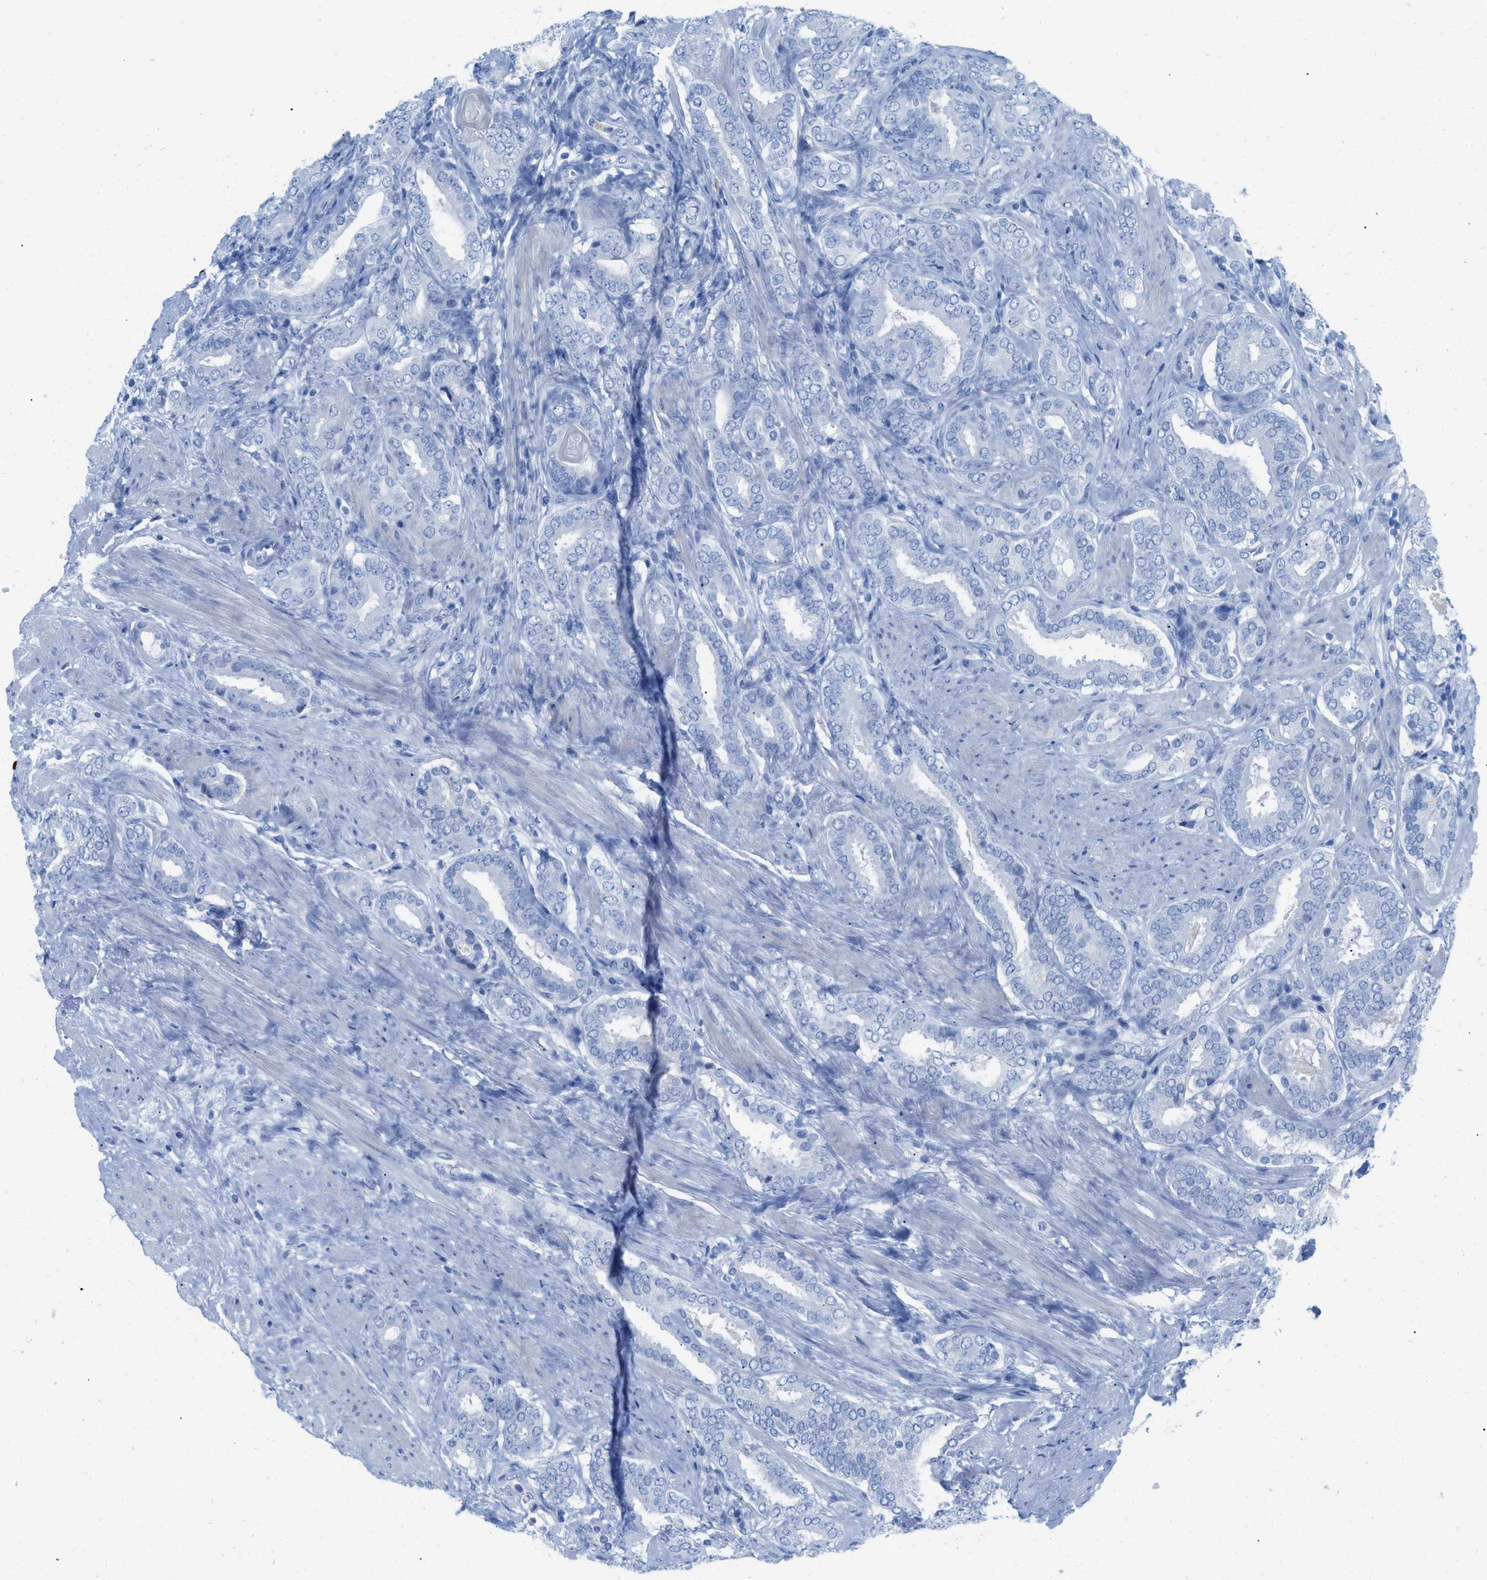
{"staining": {"intensity": "negative", "quantity": "none", "location": "none"}, "tissue": "prostate cancer", "cell_type": "Tumor cells", "image_type": "cancer", "snomed": [{"axis": "morphology", "description": "Adenocarcinoma, Low grade"}, {"axis": "topography", "description": "Prostate"}], "caption": "Prostate cancer stained for a protein using immunohistochemistry displays no positivity tumor cells.", "gene": "TCL1A", "patient": {"sex": "male", "age": 69}}